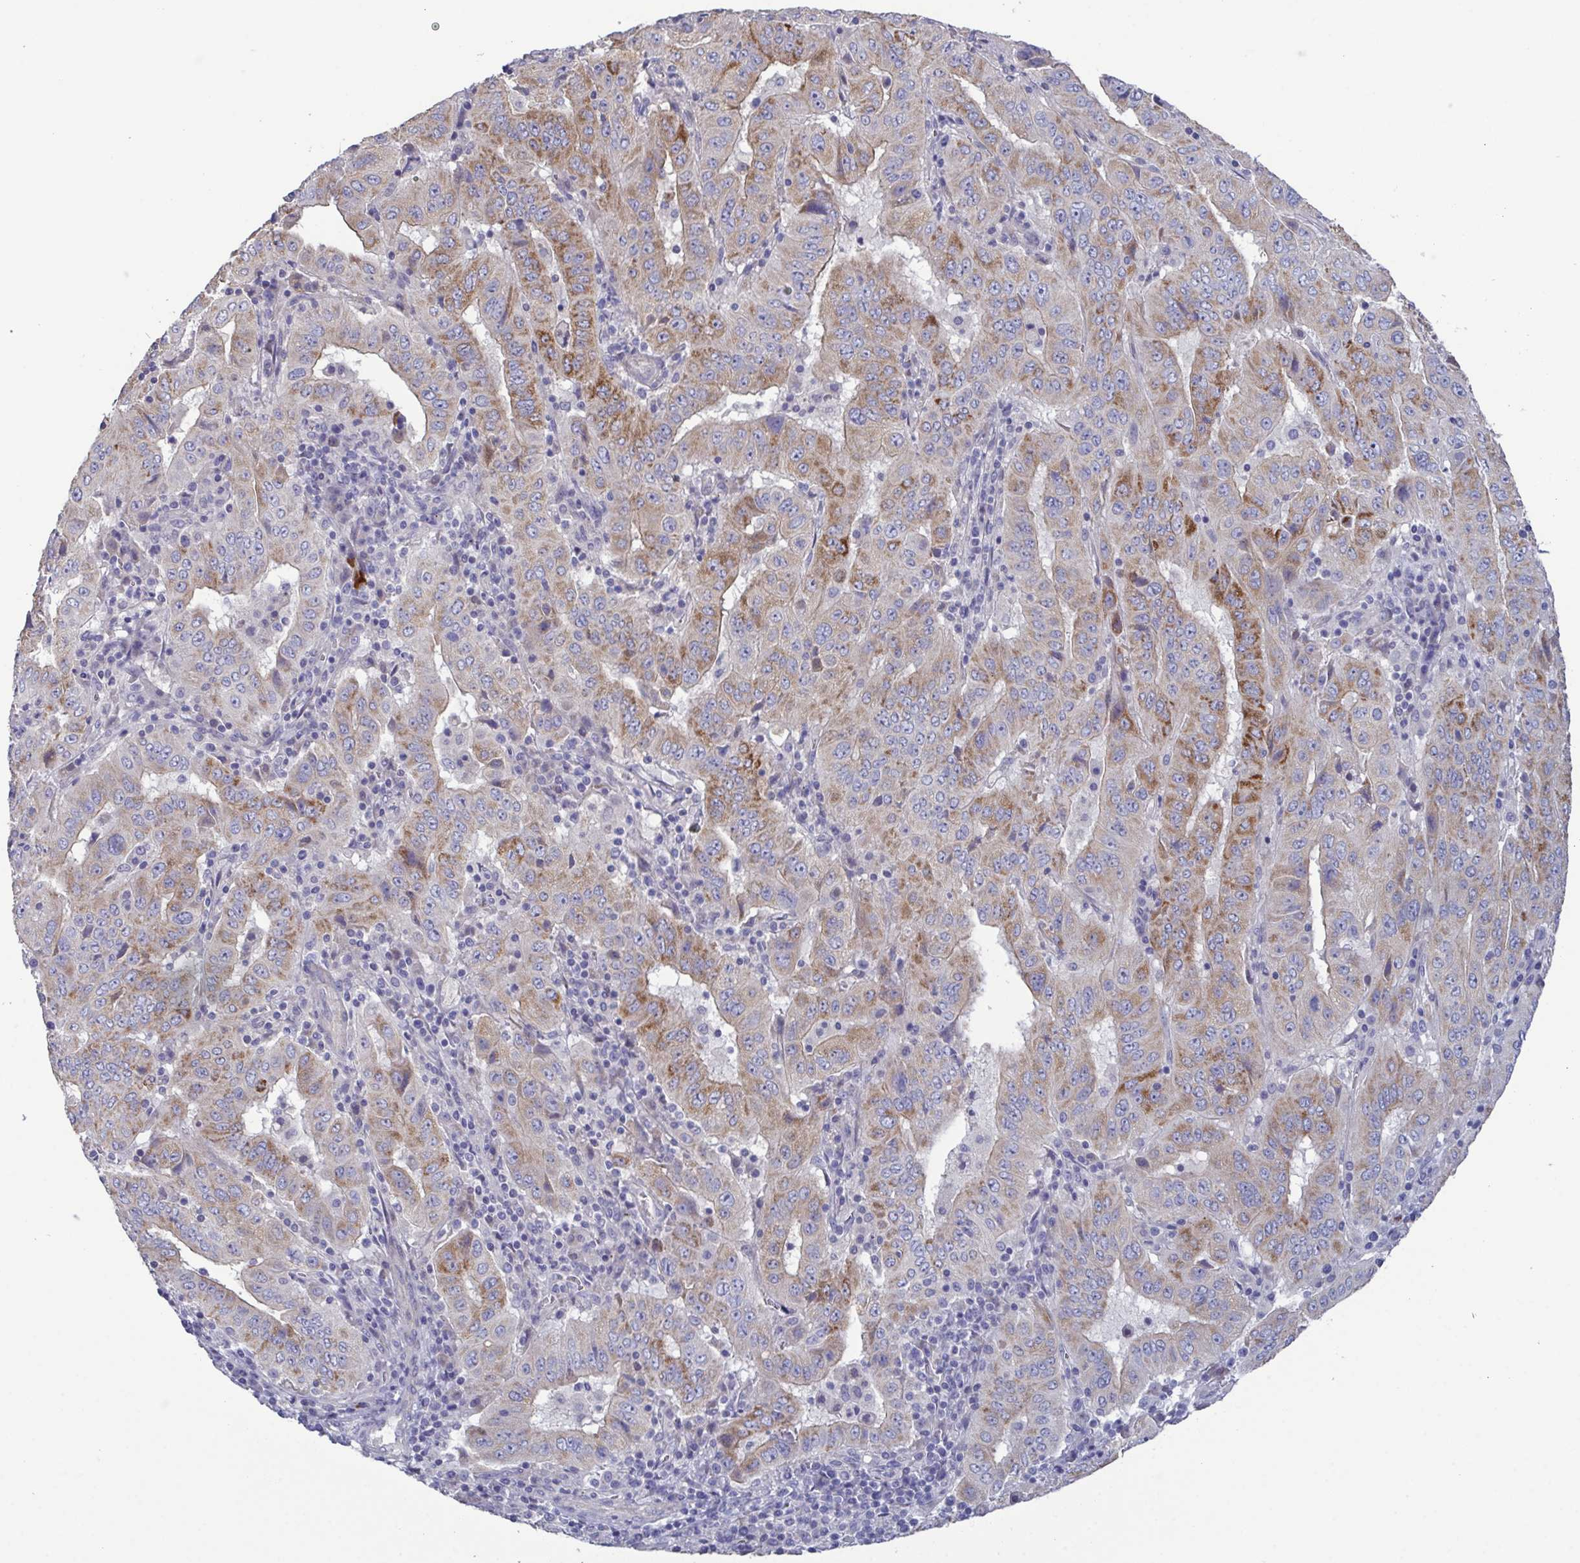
{"staining": {"intensity": "strong", "quantity": "25%-75%", "location": "cytoplasmic/membranous"}, "tissue": "pancreatic cancer", "cell_type": "Tumor cells", "image_type": "cancer", "snomed": [{"axis": "morphology", "description": "Adenocarcinoma, NOS"}, {"axis": "topography", "description": "Pancreas"}], "caption": "Strong cytoplasmic/membranous protein expression is identified in approximately 25%-75% of tumor cells in pancreatic cancer (adenocarcinoma). Immunohistochemistry (ihc) stains the protein of interest in brown and the nuclei are stained blue.", "gene": "GLDC", "patient": {"sex": "male", "age": 63}}